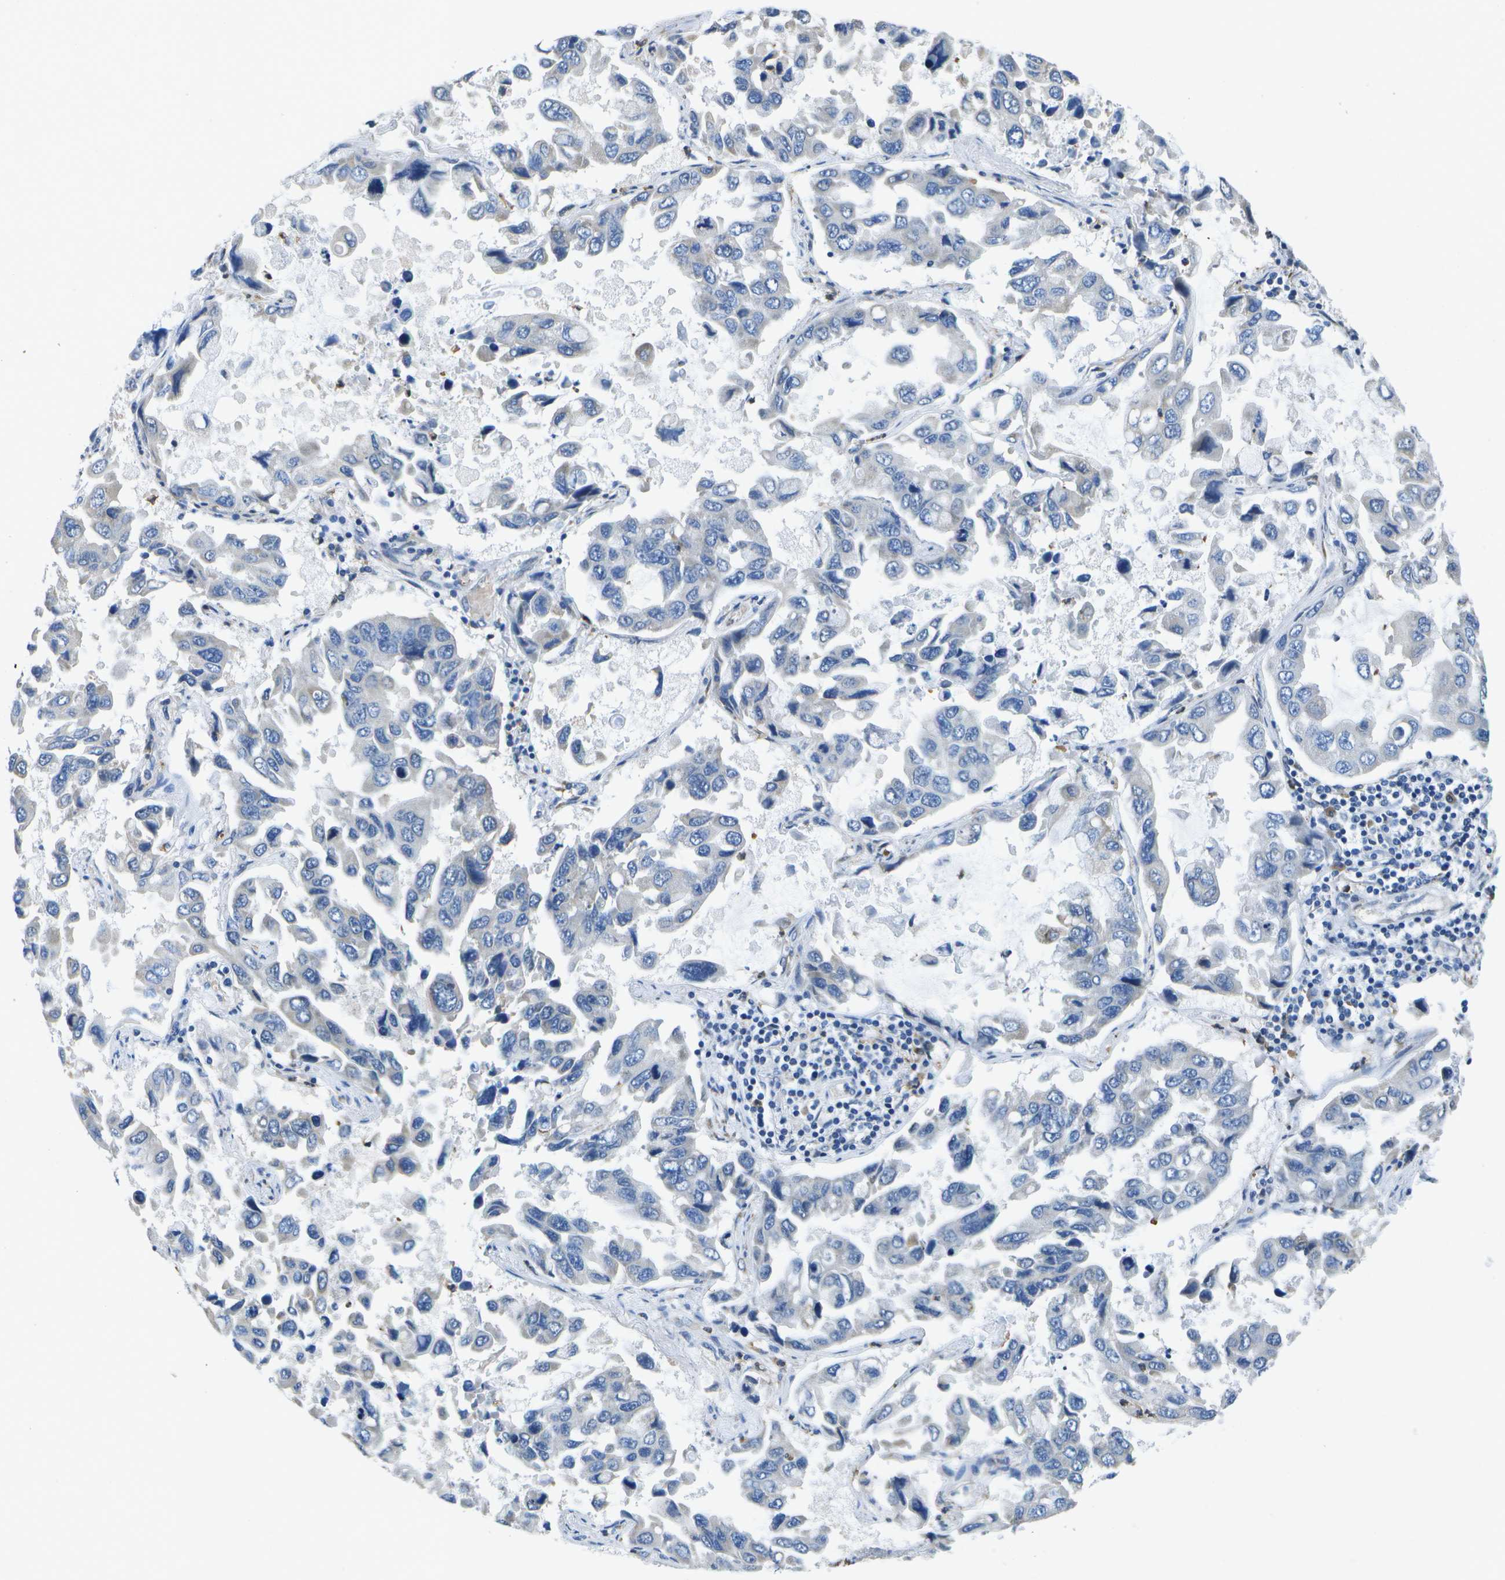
{"staining": {"intensity": "negative", "quantity": "none", "location": "none"}, "tissue": "lung cancer", "cell_type": "Tumor cells", "image_type": "cancer", "snomed": [{"axis": "morphology", "description": "Adenocarcinoma, NOS"}, {"axis": "topography", "description": "Lung"}], "caption": "IHC image of neoplastic tissue: human lung cancer (adenocarcinoma) stained with DAB (3,3'-diaminobenzidine) demonstrates no significant protein staining in tumor cells. (DAB (3,3'-diaminobenzidine) IHC visualized using brightfield microscopy, high magnification).", "gene": "DSE", "patient": {"sex": "male", "age": 64}}